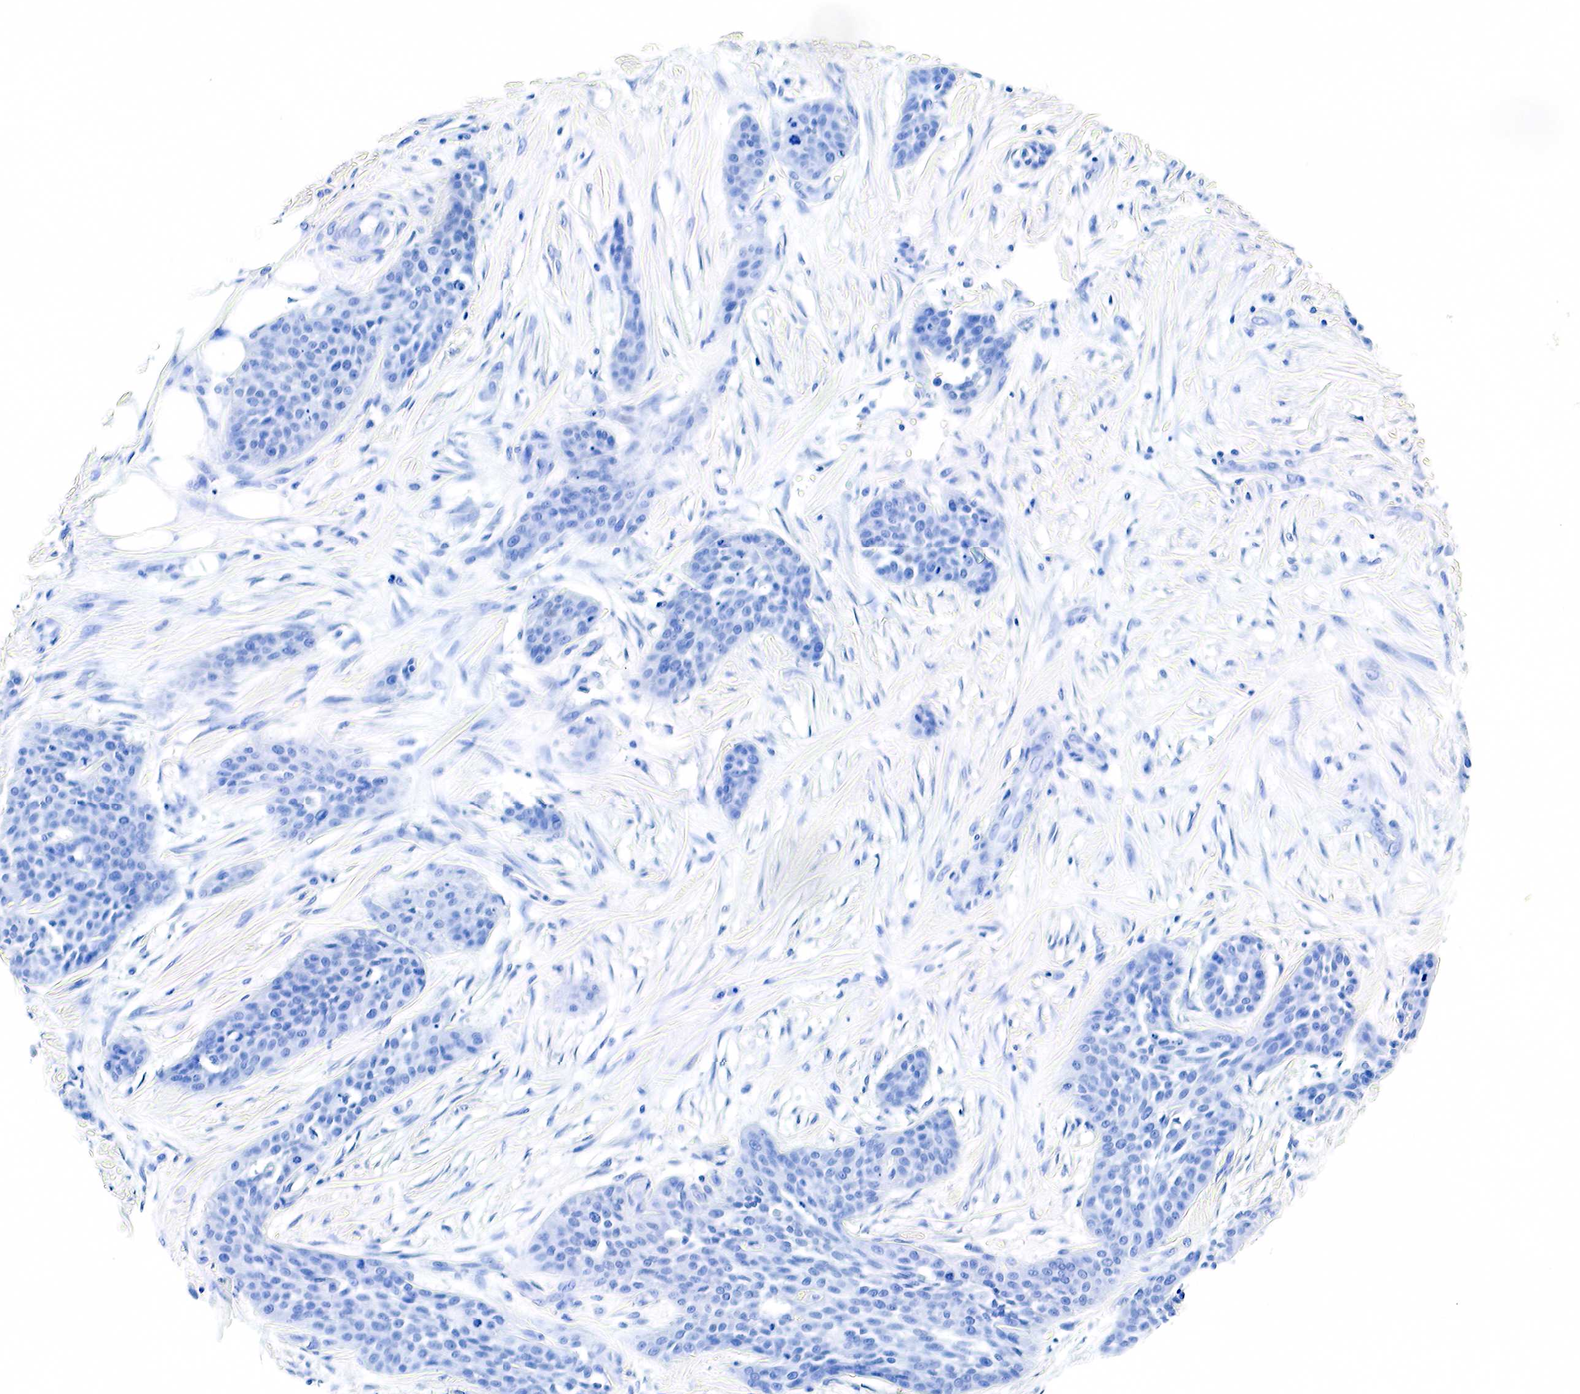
{"staining": {"intensity": "negative", "quantity": "none", "location": "none"}, "tissue": "urothelial cancer", "cell_type": "Tumor cells", "image_type": "cancer", "snomed": [{"axis": "morphology", "description": "Urothelial carcinoma, High grade"}, {"axis": "topography", "description": "Urinary bladder"}], "caption": "An image of urothelial cancer stained for a protein exhibits no brown staining in tumor cells. (DAB (3,3'-diaminobenzidine) immunohistochemistry, high magnification).", "gene": "ACP3", "patient": {"sex": "male", "age": 56}}